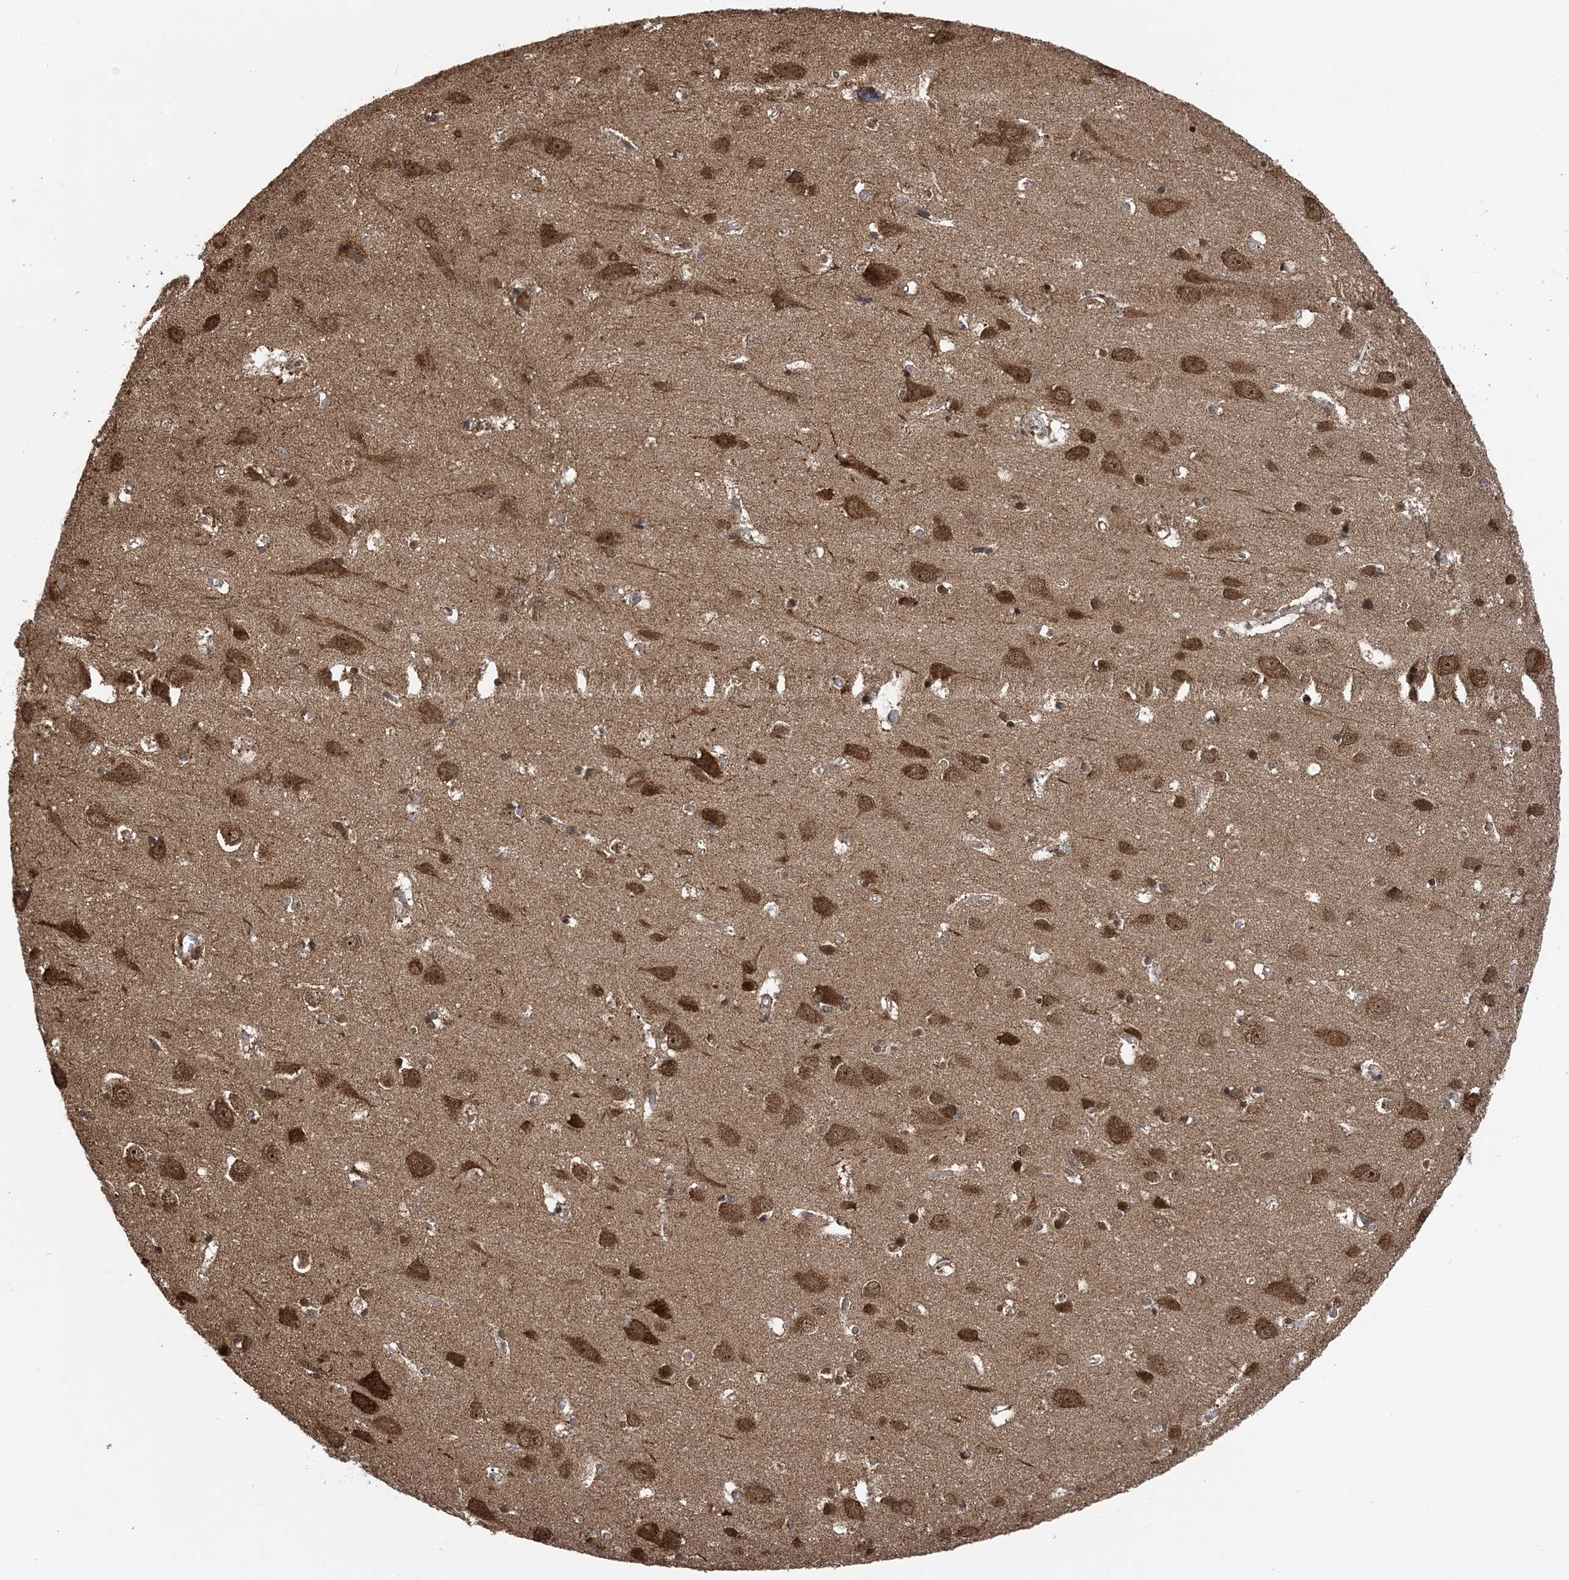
{"staining": {"intensity": "moderate", "quantity": ">75%", "location": "cytoplasmic/membranous"}, "tissue": "cerebral cortex", "cell_type": "Endothelial cells", "image_type": "normal", "snomed": [{"axis": "morphology", "description": "Normal tissue, NOS"}, {"axis": "topography", "description": "Cerebral cortex"}], "caption": "Immunohistochemistry histopathology image of unremarkable cerebral cortex: human cerebral cortex stained using immunohistochemistry (IHC) shows medium levels of moderate protein expression localized specifically in the cytoplasmic/membranous of endothelial cells, appearing as a cytoplasmic/membranous brown color.", "gene": "PCBP1", "patient": {"sex": "male", "age": 54}}